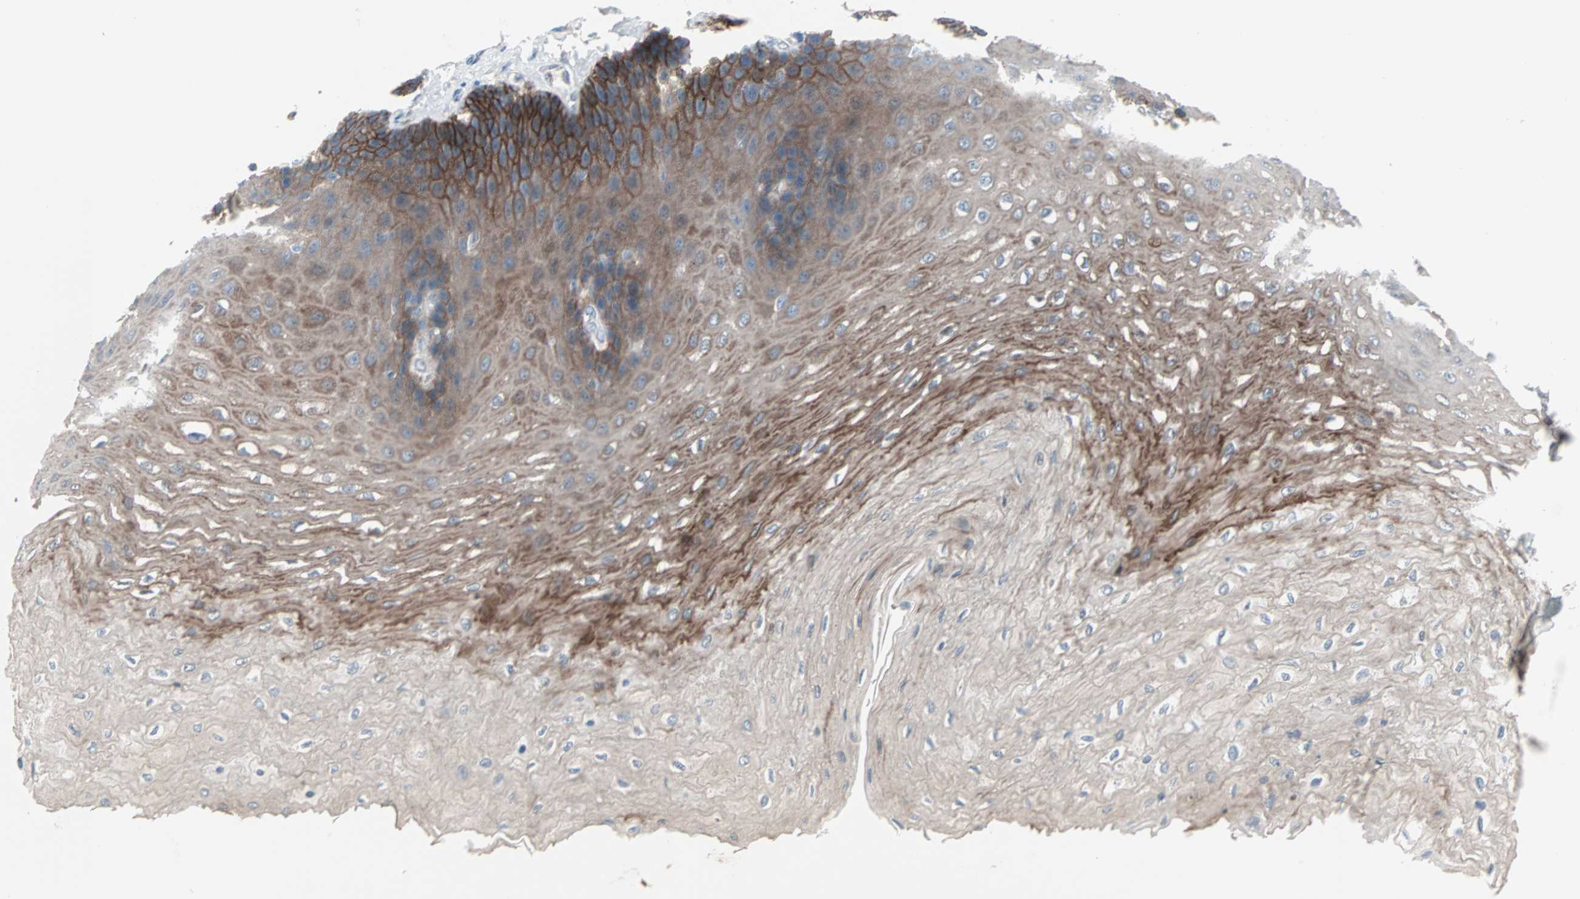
{"staining": {"intensity": "strong", "quantity": "25%-75%", "location": "cytoplasmic/membranous"}, "tissue": "esophagus", "cell_type": "Squamous epithelial cells", "image_type": "normal", "snomed": [{"axis": "morphology", "description": "Normal tissue, NOS"}, {"axis": "topography", "description": "Esophagus"}], "caption": "Immunohistochemistry (DAB (3,3'-diaminobenzidine)) staining of normal esophagus reveals strong cytoplasmic/membranous protein positivity in about 25%-75% of squamous epithelial cells. The staining is performed using DAB (3,3'-diaminobenzidine) brown chromogen to label protein expression. The nuclei are counter-stained blue using hematoxylin.", "gene": "CAND2", "patient": {"sex": "female", "age": 72}}